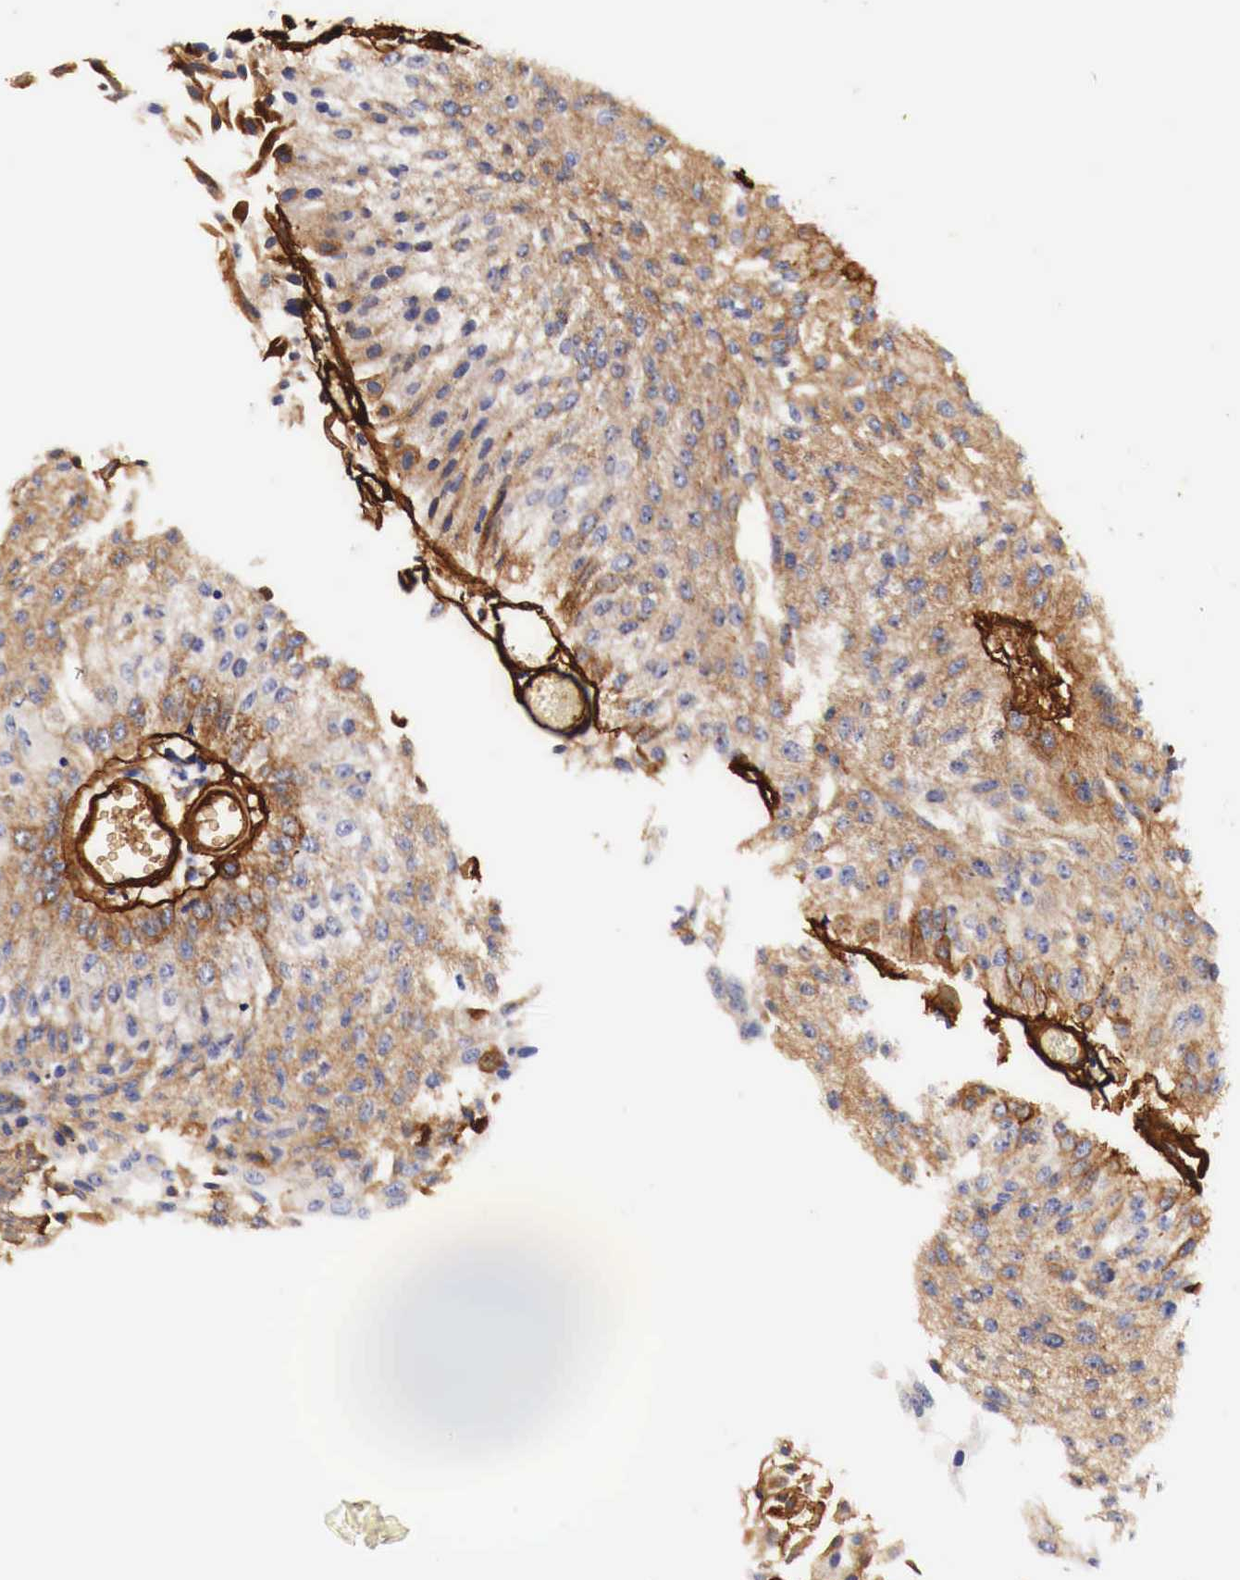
{"staining": {"intensity": "moderate", "quantity": "25%-75%", "location": "cytoplasmic/membranous"}, "tissue": "urothelial cancer", "cell_type": "Tumor cells", "image_type": "cancer", "snomed": [{"axis": "morphology", "description": "Urothelial carcinoma, Low grade"}, {"axis": "topography", "description": "Urinary bladder"}], "caption": "Immunohistochemical staining of low-grade urothelial carcinoma shows moderate cytoplasmic/membranous protein positivity in approximately 25%-75% of tumor cells.", "gene": "LAMB2", "patient": {"sex": "male", "age": 86}}